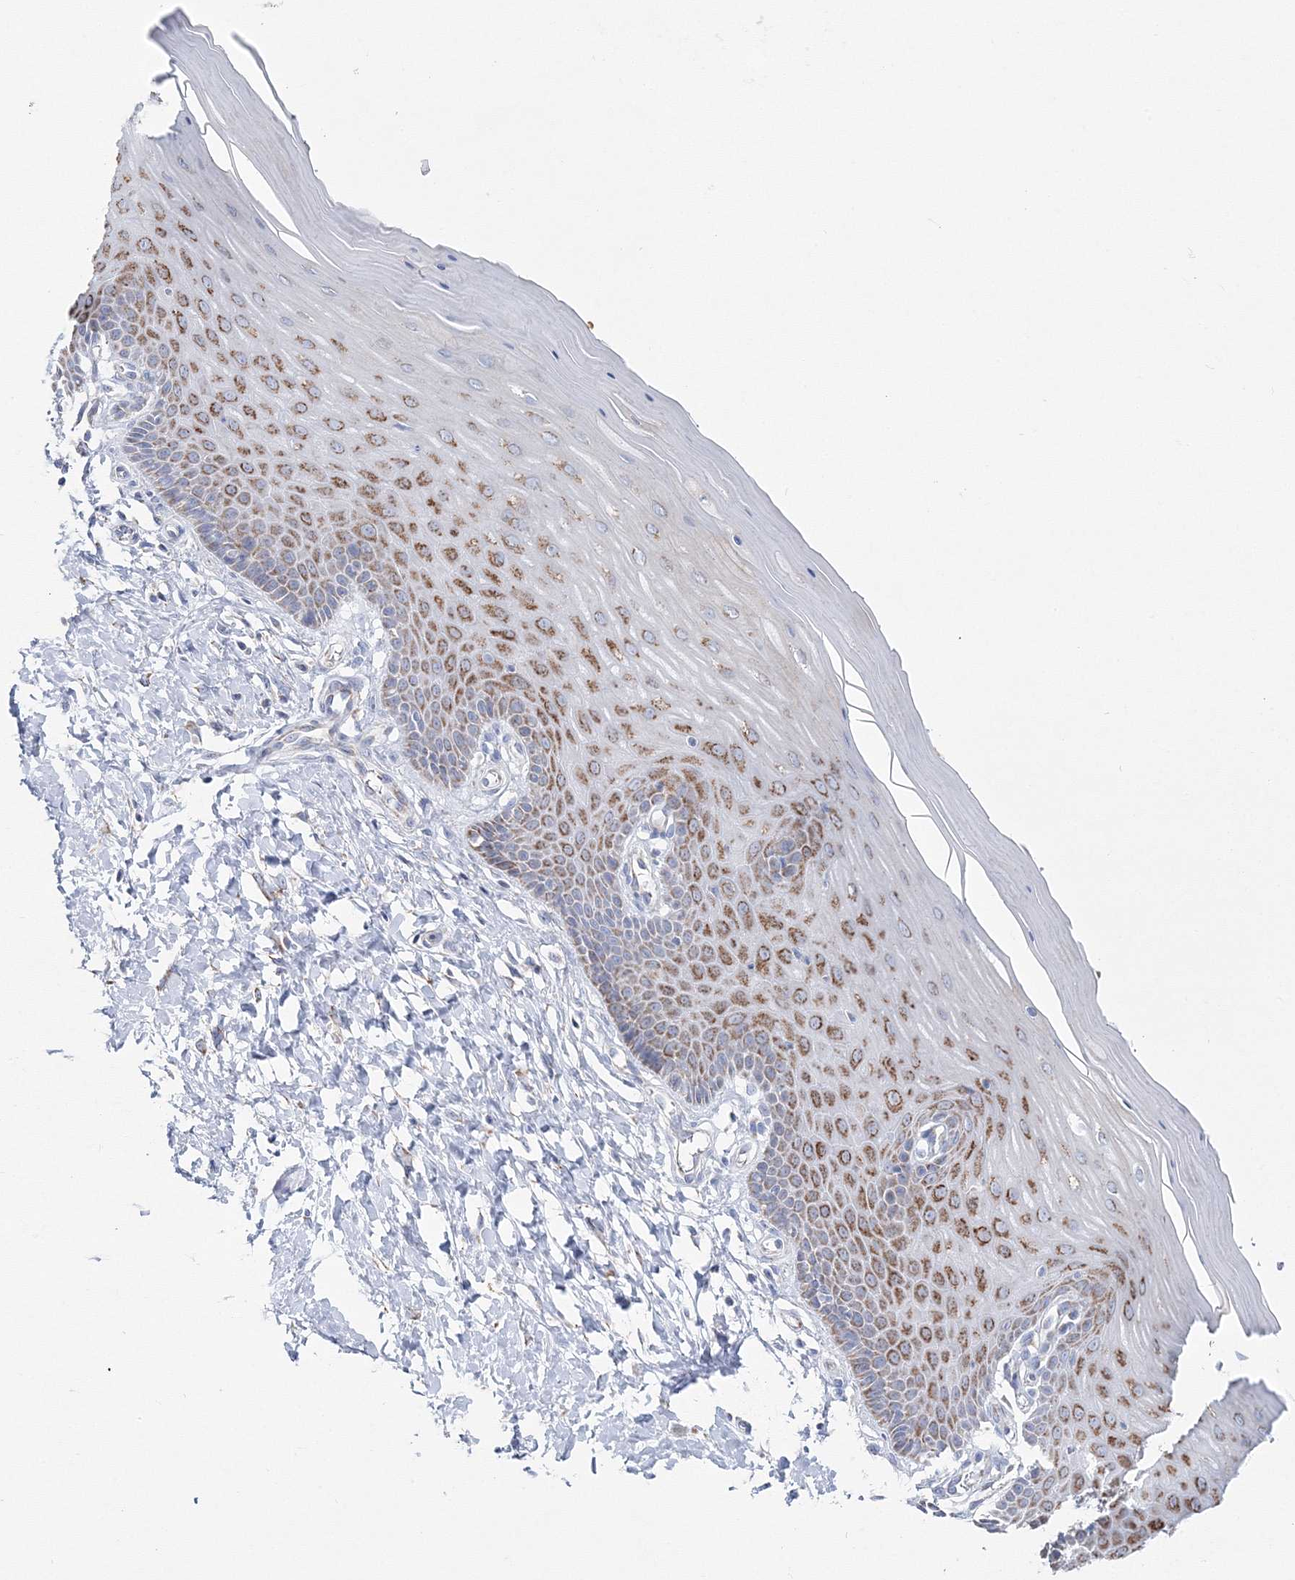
{"staining": {"intensity": "moderate", "quantity": "25%-75%", "location": "cytoplasmic/membranous"}, "tissue": "cervix", "cell_type": "Glandular cells", "image_type": "normal", "snomed": [{"axis": "morphology", "description": "Normal tissue, NOS"}, {"axis": "topography", "description": "Cervix"}], "caption": "Protein expression by immunohistochemistry displays moderate cytoplasmic/membranous positivity in approximately 25%-75% of glandular cells in normal cervix.", "gene": "HIBCH", "patient": {"sex": "female", "age": 55}}